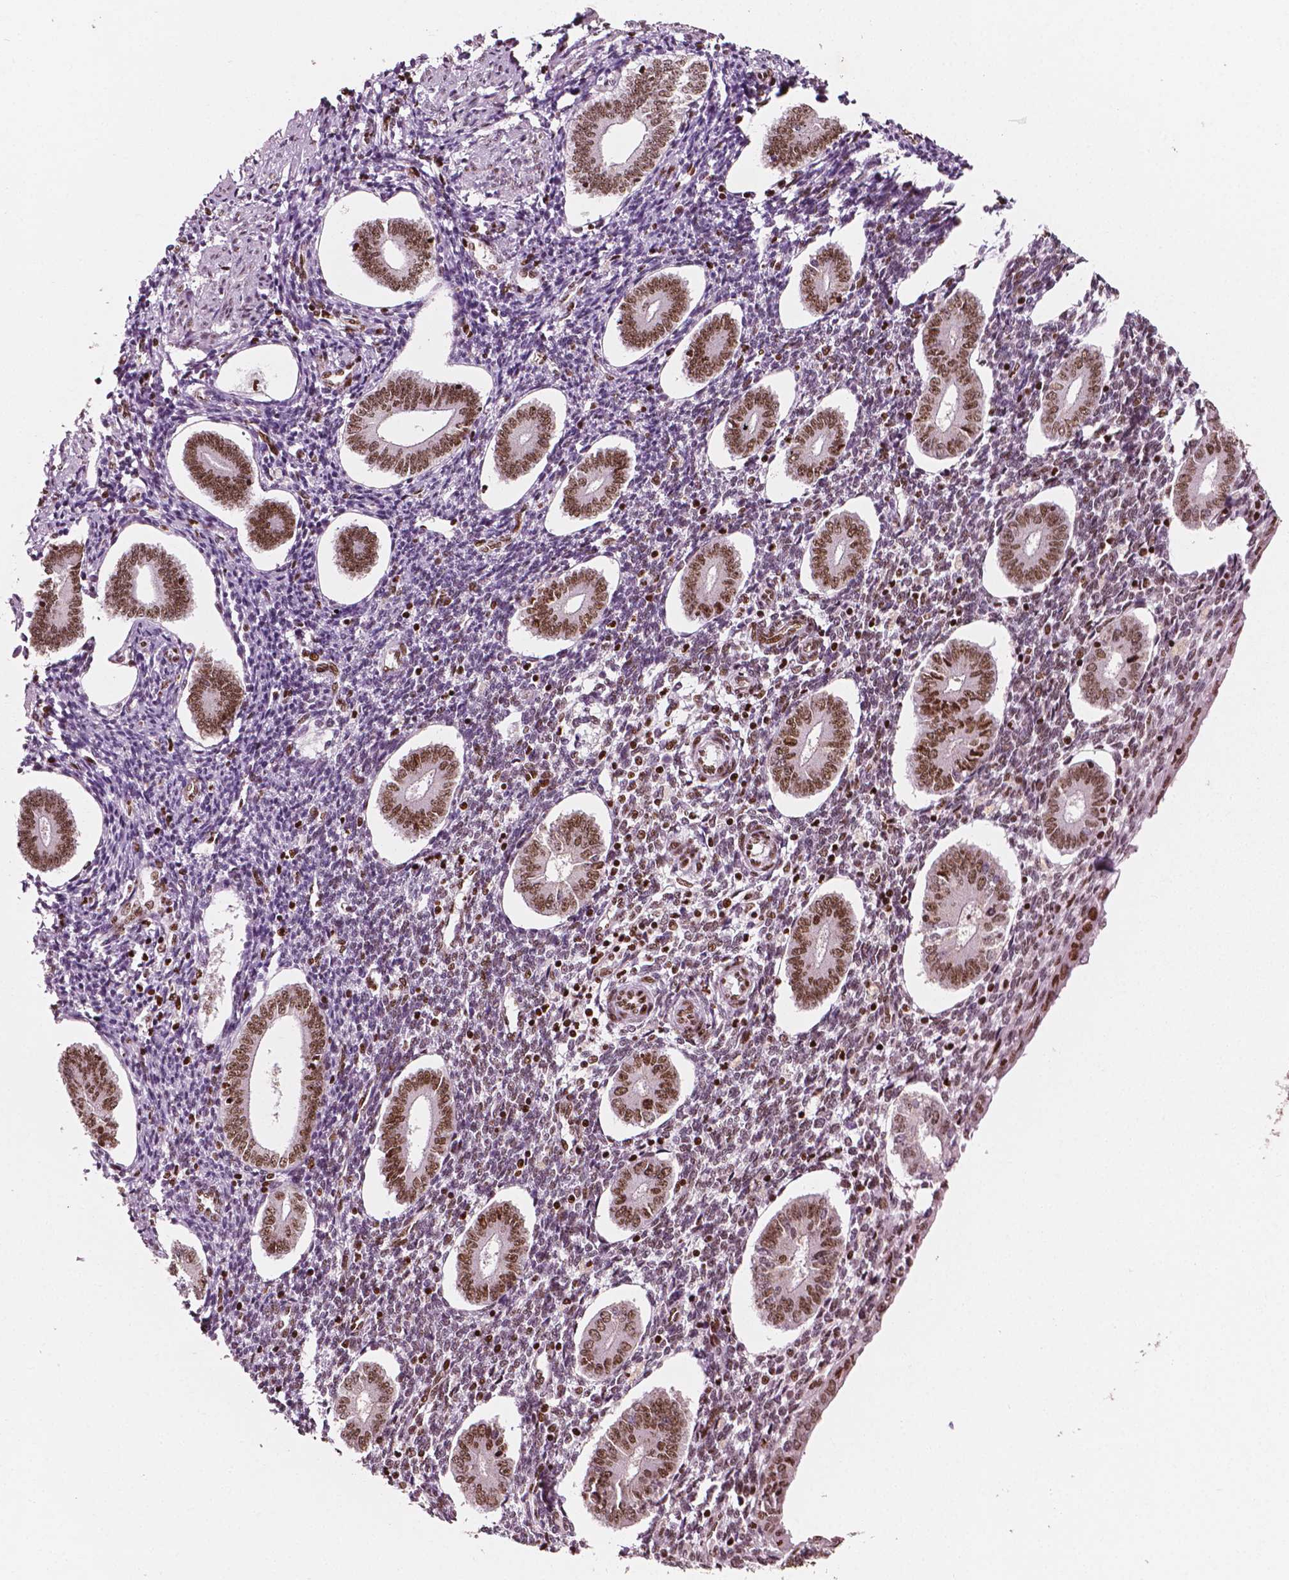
{"staining": {"intensity": "moderate", "quantity": "25%-75%", "location": "nuclear"}, "tissue": "endometrium", "cell_type": "Cells in endometrial stroma", "image_type": "normal", "snomed": [{"axis": "morphology", "description": "Normal tissue, NOS"}, {"axis": "topography", "description": "Endometrium"}], "caption": "A micrograph showing moderate nuclear expression in approximately 25%-75% of cells in endometrial stroma in benign endometrium, as visualized by brown immunohistochemical staining.", "gene": "CTCF", "patient": {"sex": "female", "age": 40}}